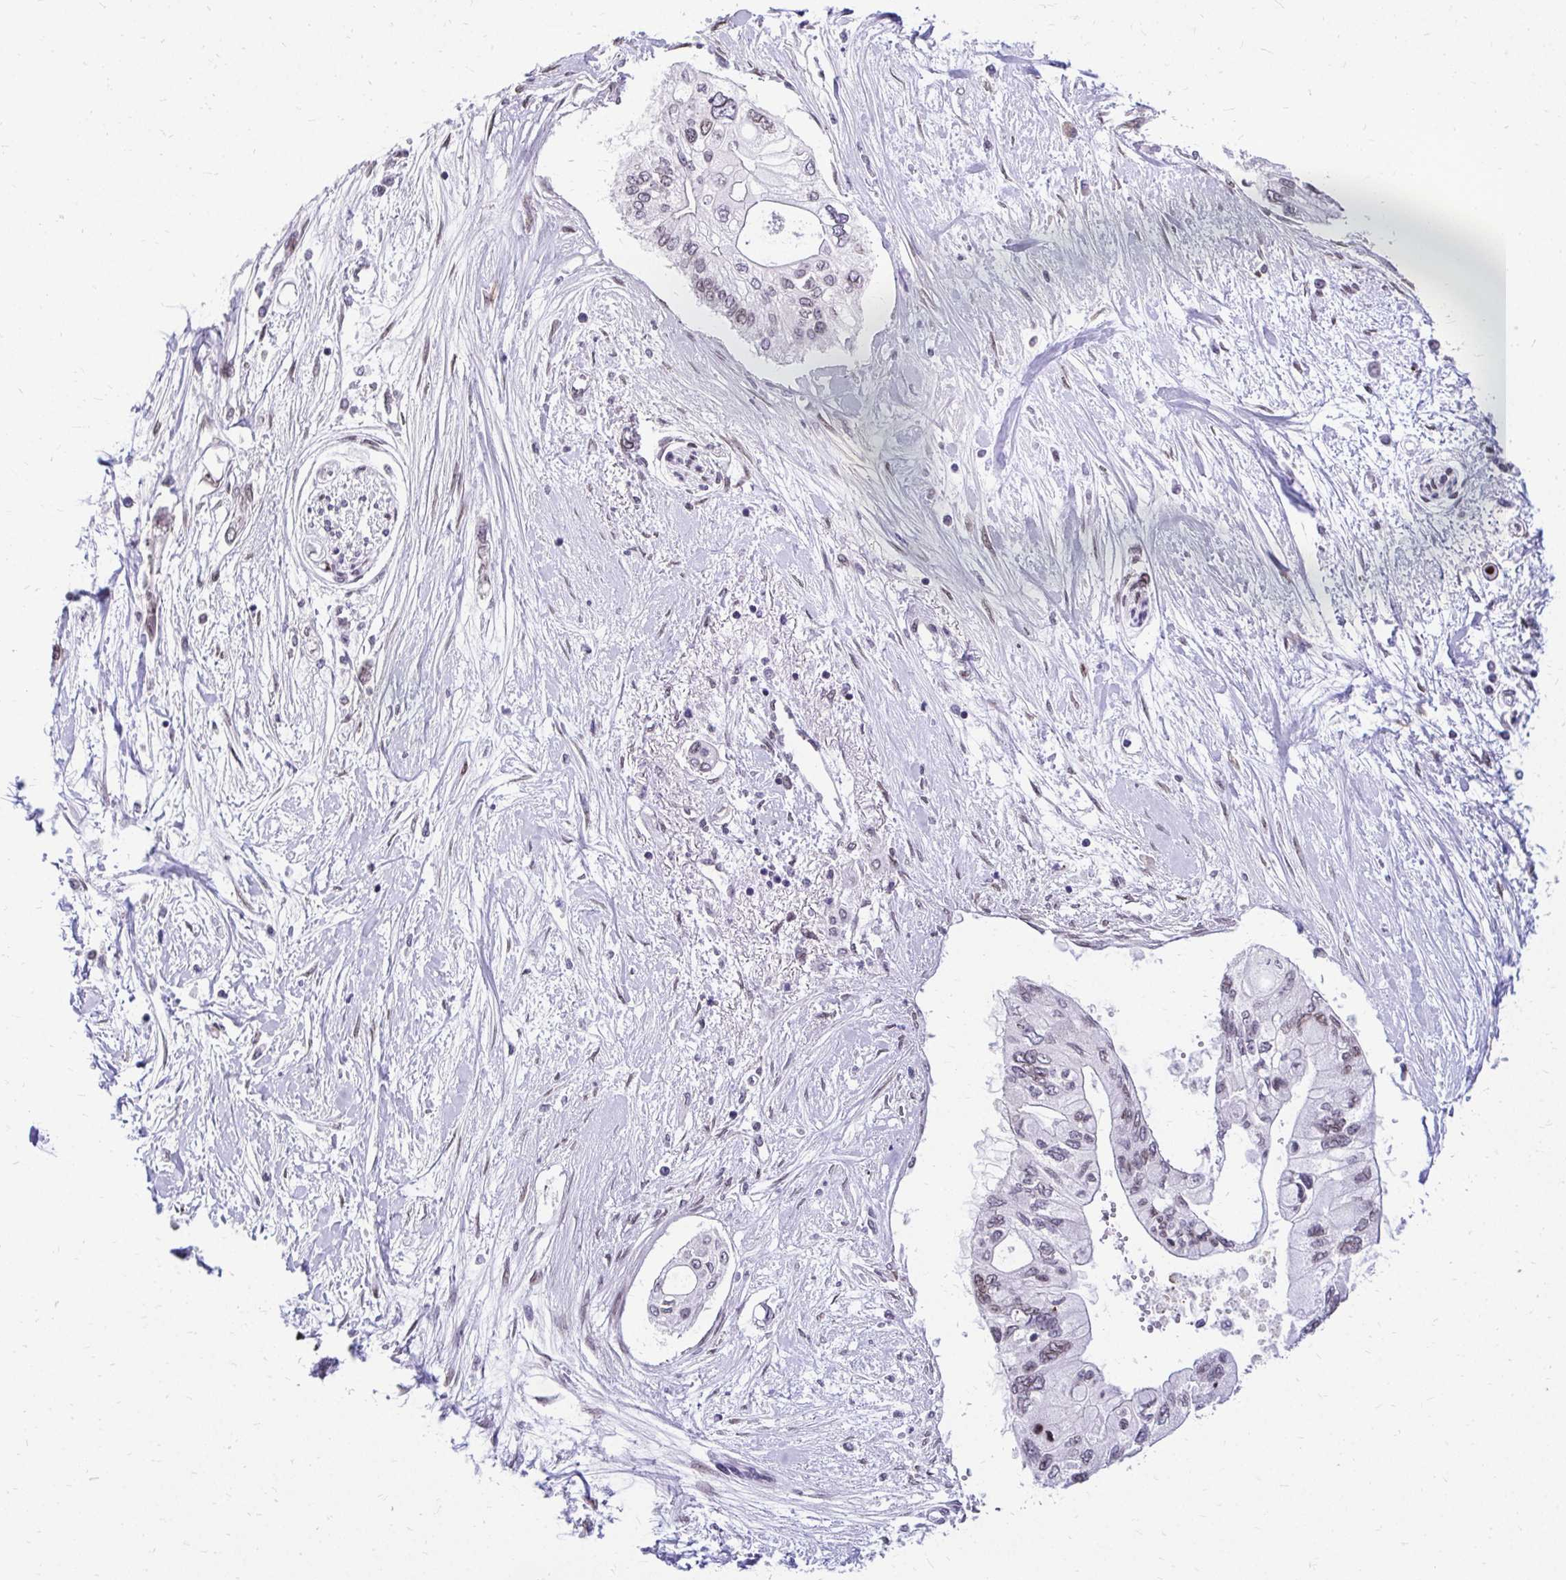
{"staining": {"intensity": "weak", "quantity": "<25%", "location": "cytoplasmic/membranous,nuclear"}, "tissue": "pancreatic cancer", "cell_type": "Tumor cells", "image_type": "cancer", "snomed": [{"axis": "morphology", "description": "Adenocarcinoma, NOS"}, {"axis": "topography", "description": "Pancreas"}], "caption": "There is no significant staining in tumor cells of adenocarcinoma (pancreatic).", "gene": "BANF1", "patient": {"sex": "female", "age": 77}}